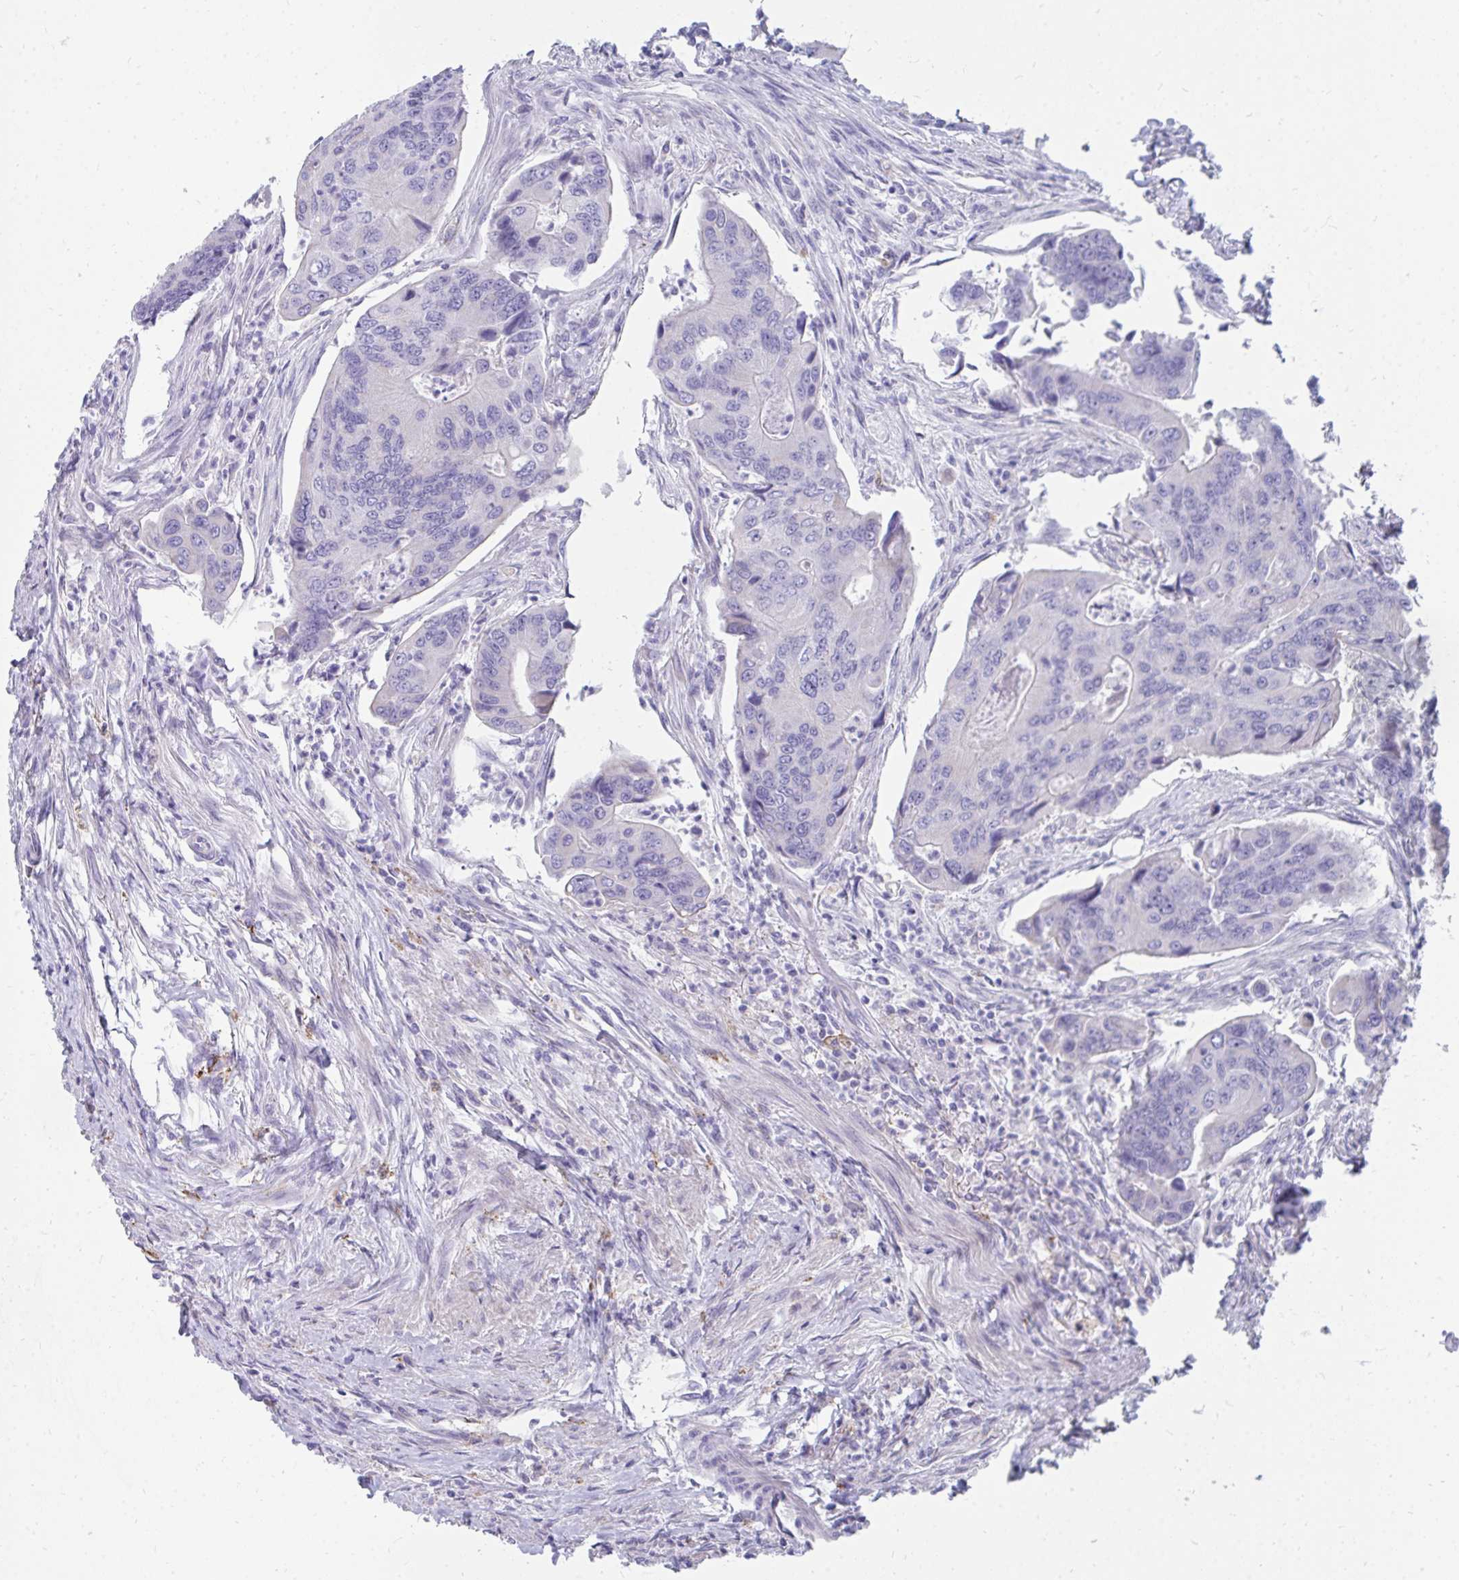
{"staining": {"intensity": "negative", "quantity": "none", "location": "none"}, "tissue": "colorectal cancer", "cell_type": "Tumor cells", "image_type": "cancer", "snomed": [{"axis": "morphology", "description": "Adenocarcinoma, NOS"}, {"axis": "topography", "description": "Colon"}], "caption": "A photomicrograph of colorectal adenocarcinoma stained for a protein demonstrates no brown staining in tumor cells.", "gene": "CD163", "patient": {"sex": "female", "age": 67}}